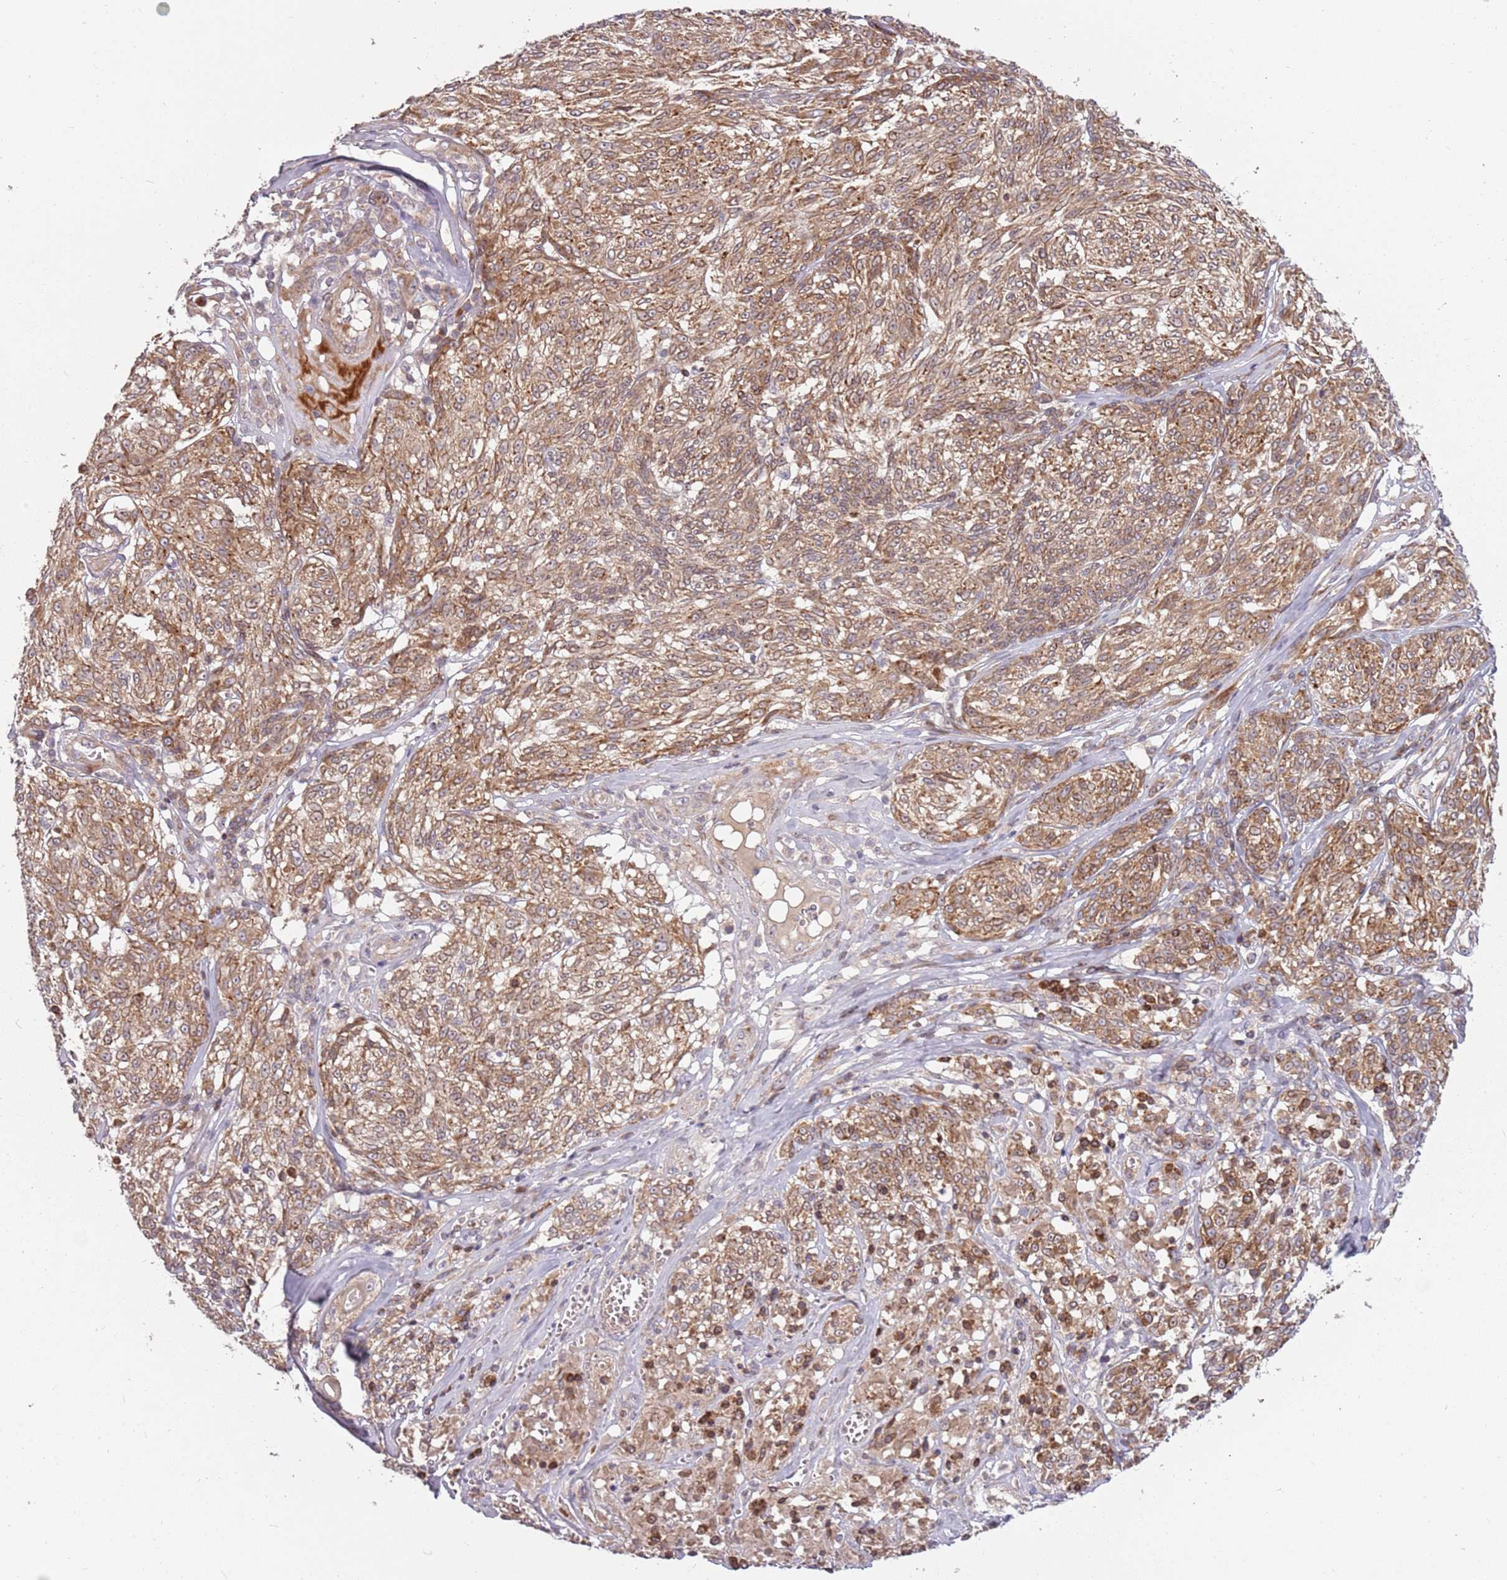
{"staining": {"intensity": "moderate", "quantity": ">75%", "location": "cytoplasmic/membranous"}, "tissue": "melanoma", "cell_type": "Tumor cells", "image_type": "cancer", "snomed": [{"axis": "morphology", "description": "Malignant melanoma, NOS"}, {"axis": "topography", "description": "Skin"}], "caption": "Tumor cells display moderate cytoplasmic/membranous staining in approximately >75% of cells in melanoma.", "gene": "PLD6", "patient": {"sex": "female", "age": 63}}